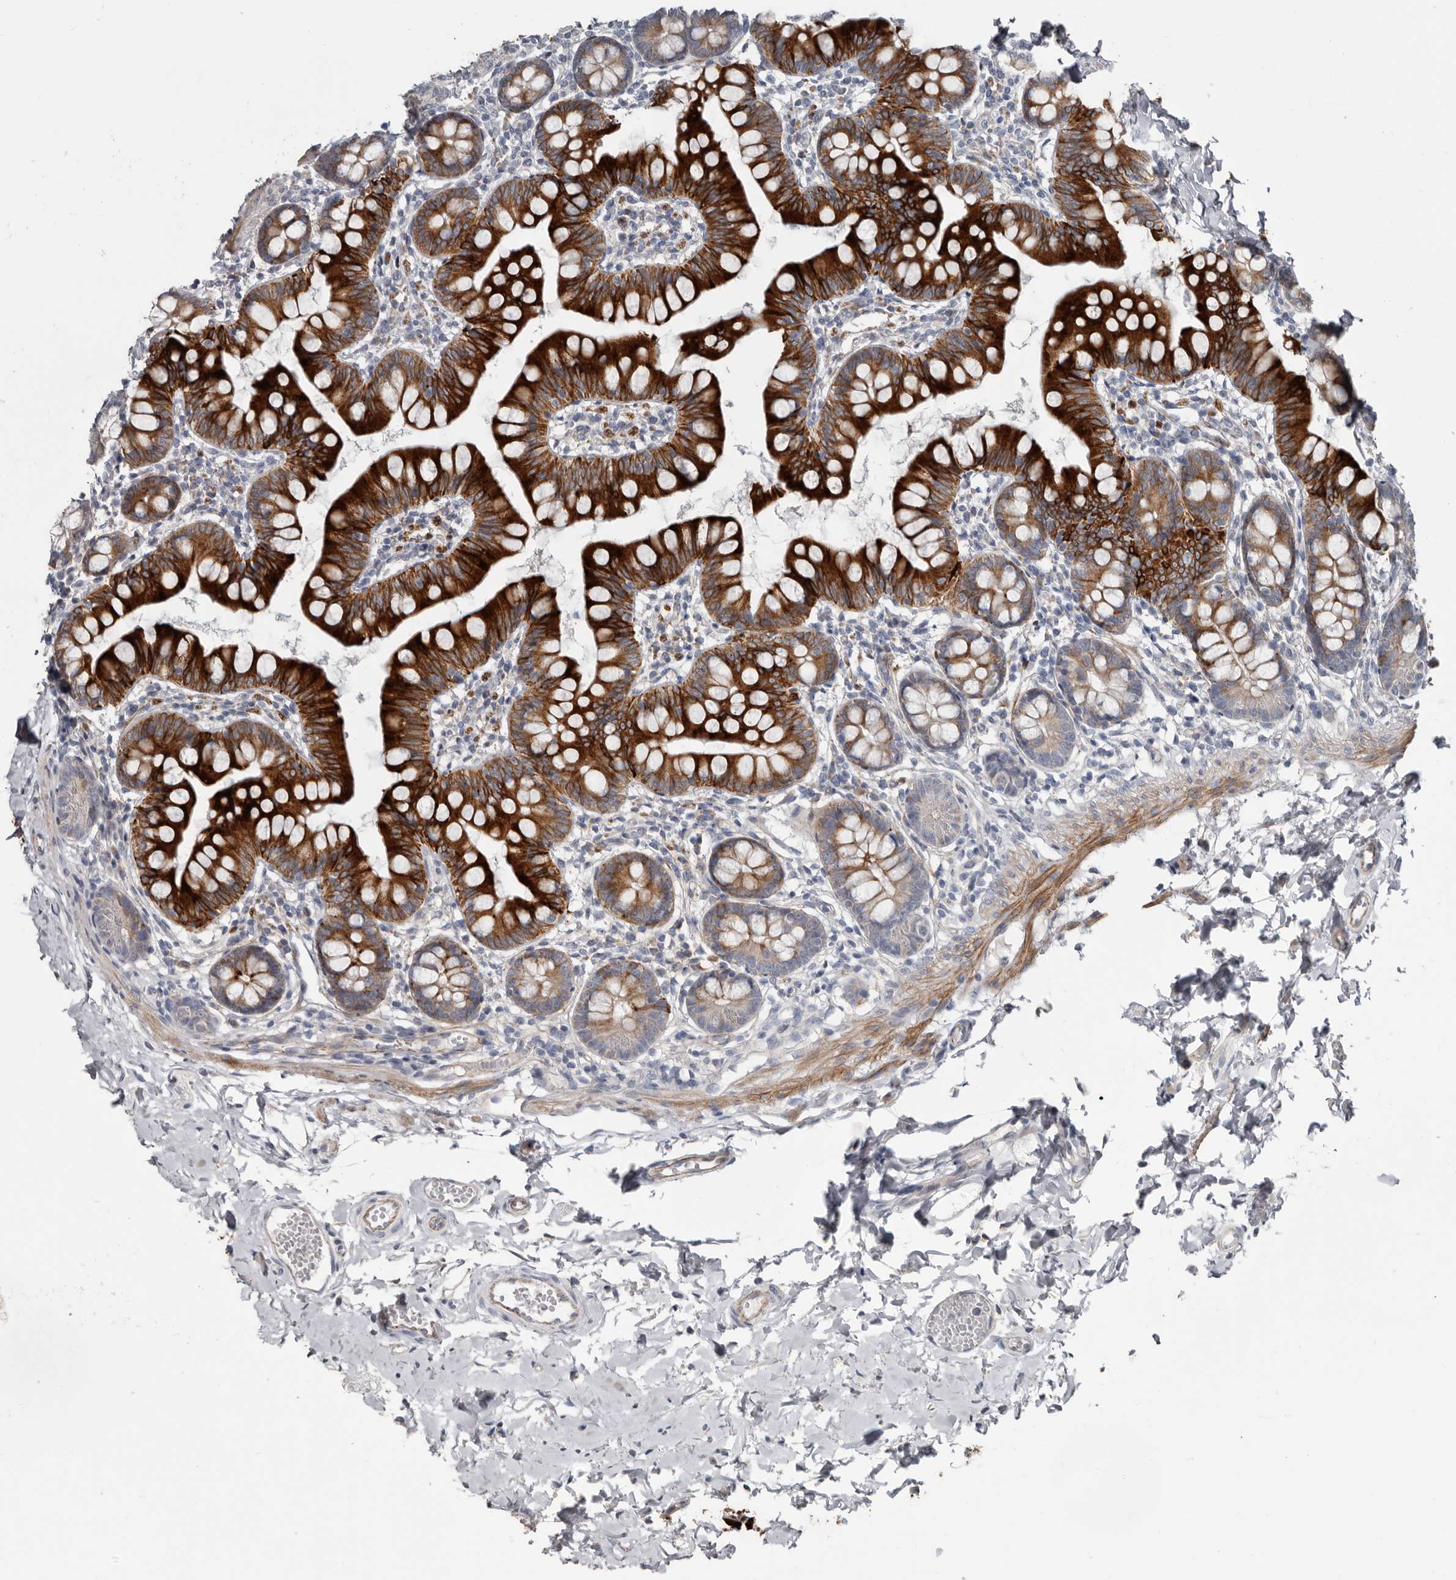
{"staining": {"intensity": "strong", "quantity": ">75%", "location": "cytoplasmic/membranous"}, "tissue": "small intestine", "cell_type": "Glandular cells", "image_type": "normal", "snomed": [{"axis": "morphology", "description": "Normal tissue, NOS"}, {"axis": "topography", "description": "Small intestine"}], "caption": "Immunohistochemistry (IHC) photomicrograph of unremarkable small intestine stained for a protein (brown), which reveals high levels of strong cytoplasmic/membranous expression in about >75% of glandular cells.", "gene": "ZNF114", "patient": {"sex": "male", "age": 7}}